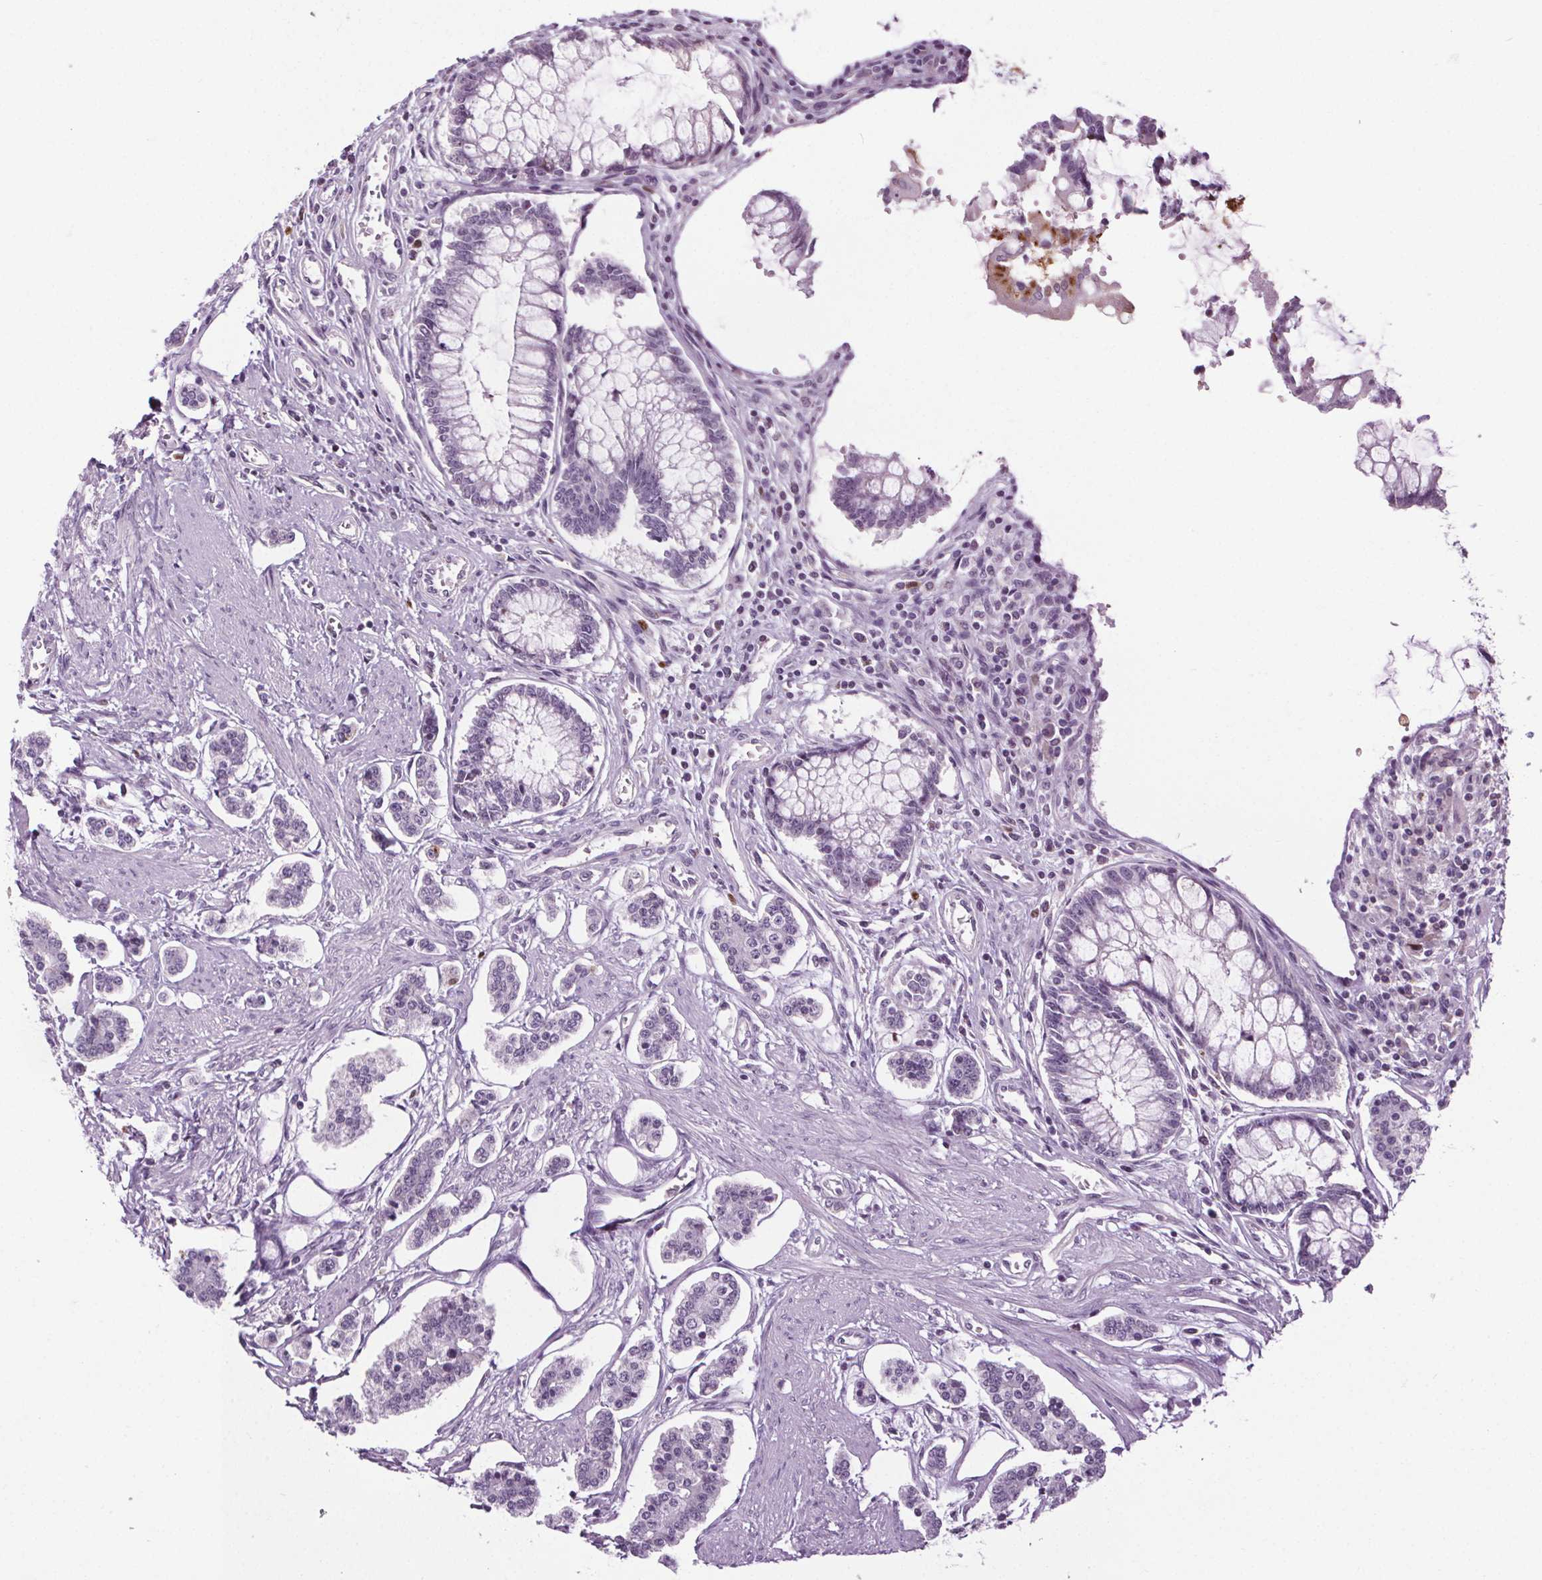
{"staining": {"intensity": "negative", "quantity": "none", "location": "none"}, "tissue": "carcinoid", "cell_type": "Tumor cells", "image_type": "cancer", "snomed": [{"axis": "morphology", "description": "Carcinoid, malignant, NOS"}, {"axis": "topography", "description": "Small intestine"}], "caption": "Immunohistochemical staining of human carcinoid displays no significant staining in tumor cells.", "gene": "CEBPA", "patient": {"sex": "female", "age": 65}}